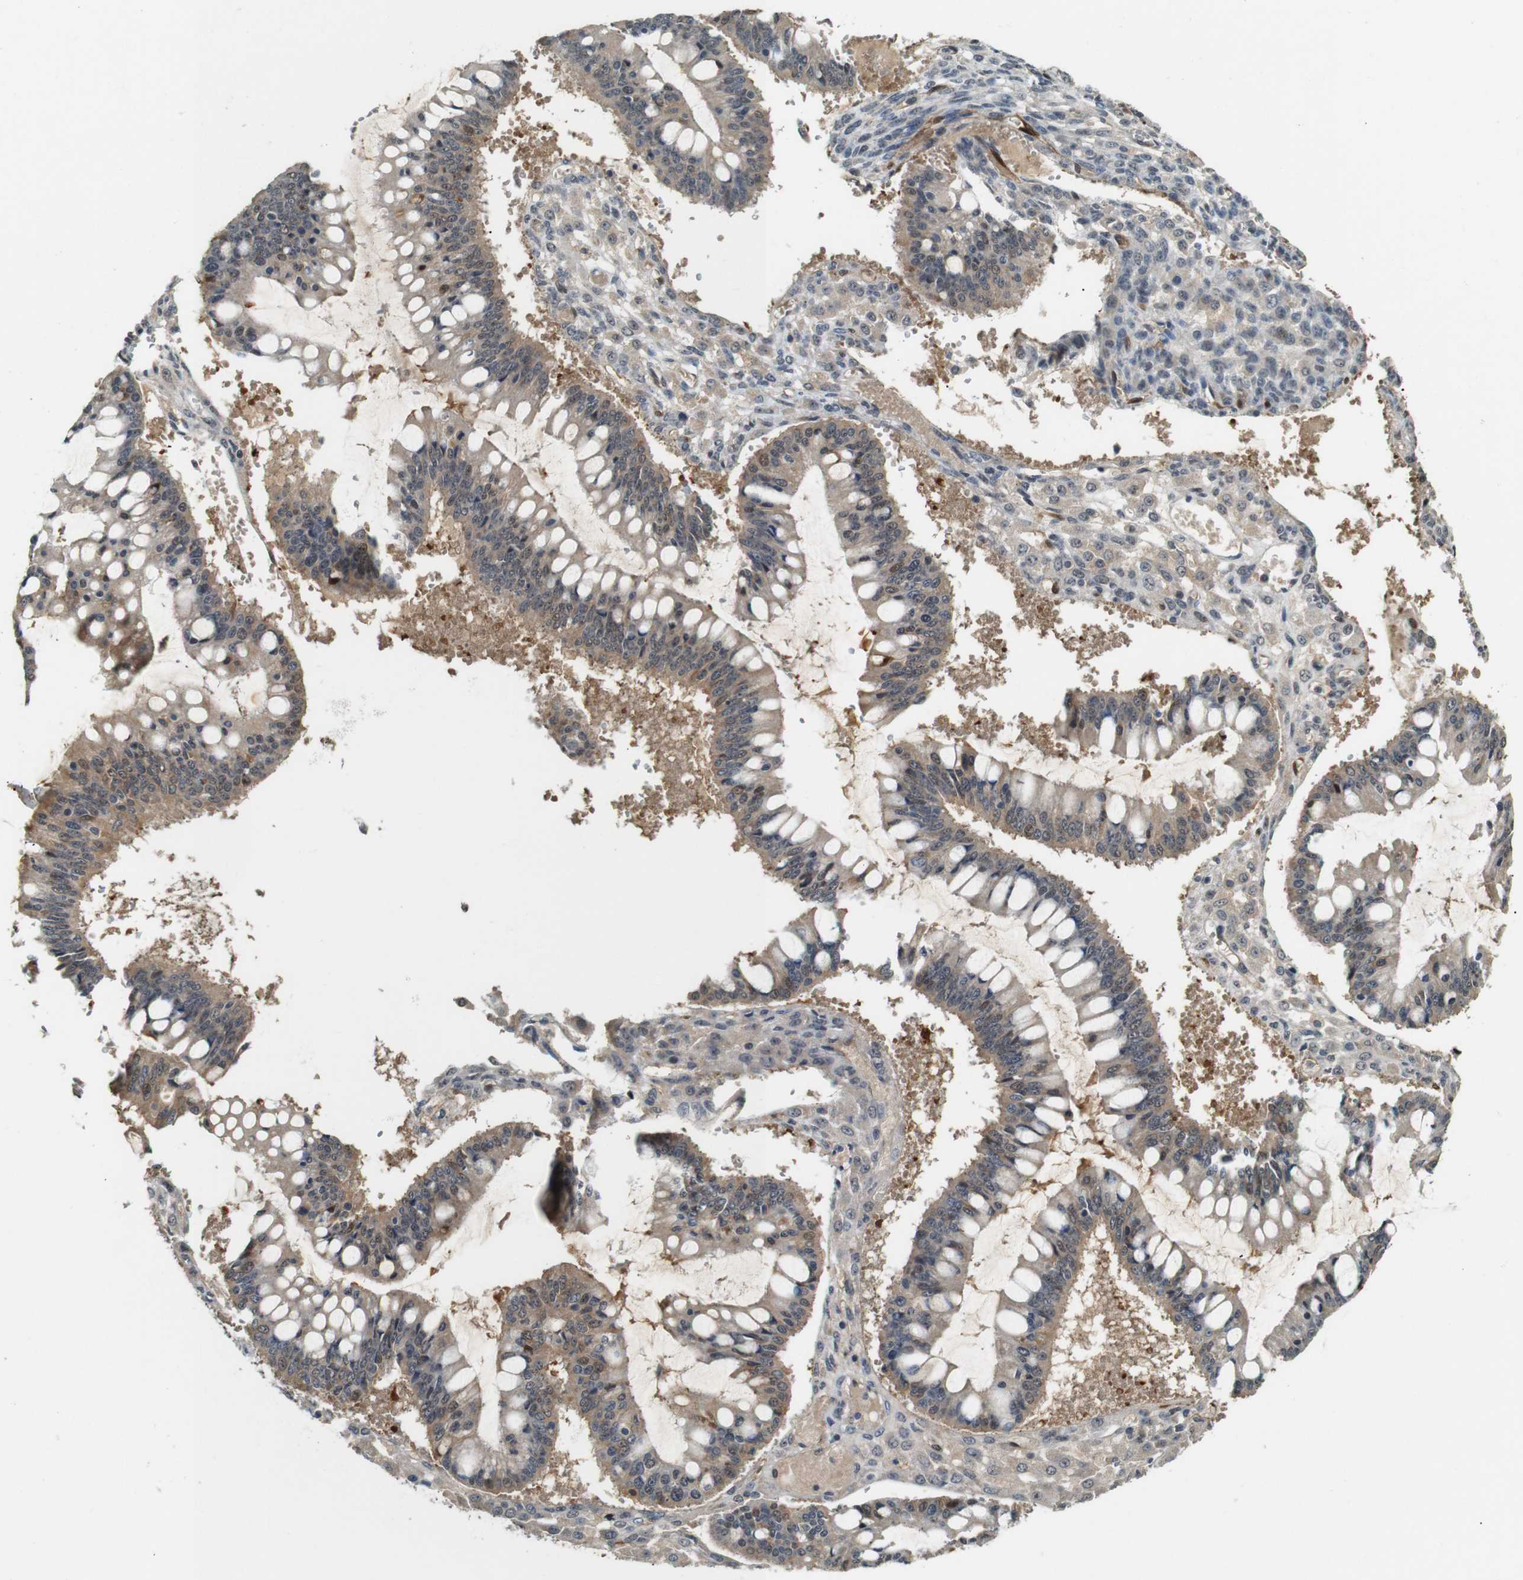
{"staining": {"intensity": "weak", "quantity": ">75%", "location": "cytoplasmic/membranous,nuclear"}, "tissue": "ovarian cancer", "cell_type": "Tumor cells", "image_type": "cancer", "snomed": [{"axis": "morphology", "description": "Cystadenocarcinoma, mucinous, NOS"}, {"axis": "topography", "description": "Ovary"}], "caption": "A low amount of weak cytoplasmic/membranous and nuclear positivity is seen in approximately >75% of tumor cells in ovarian mucinous cystadenocarcinoma tissue.", "gene": "LXN", "patient": {"sex": "female", "age": 73}}